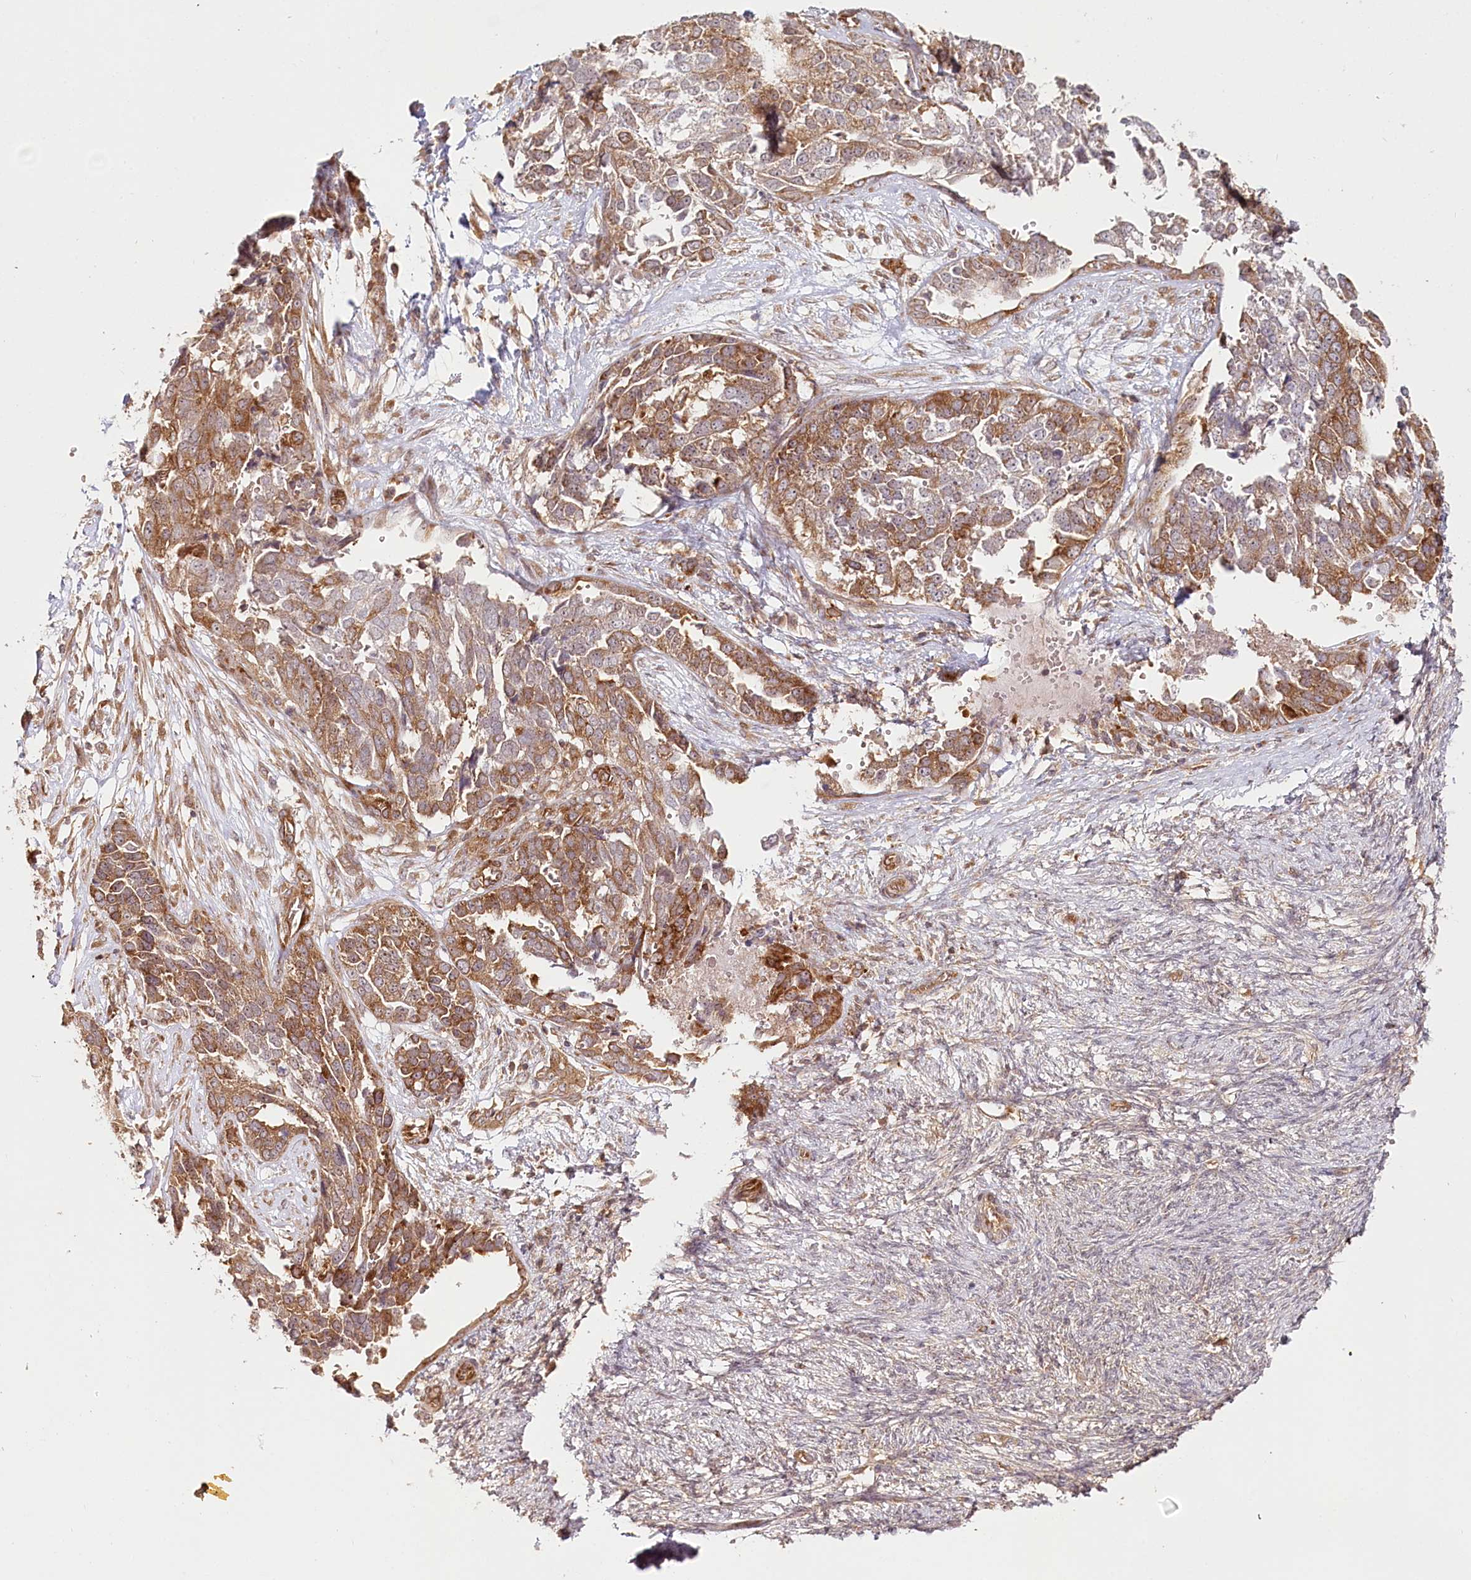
{"staining": {"intensity": "moderate", "quantity": ">75%", "location": "cytoplasmic/membranous"}, "tissue": "ovarian cancer", "cell_type": "Tumor cells", "image_type": "cancer", "snomed": [{"axis": "morphology", "description": "Cystadenocarcinoma, serous, NOS"}, {"axis": "topography", "description": "Ovary"}], "caption": "IHC image of human ovarian cancer stained for a protein (brown), which exhibits medium levels of moderate cytoplasmic/membranous expression in approximately >75% of tumor cells.", "gene": "OTUD4", "patient": {"sex": "female", "age": 44}}